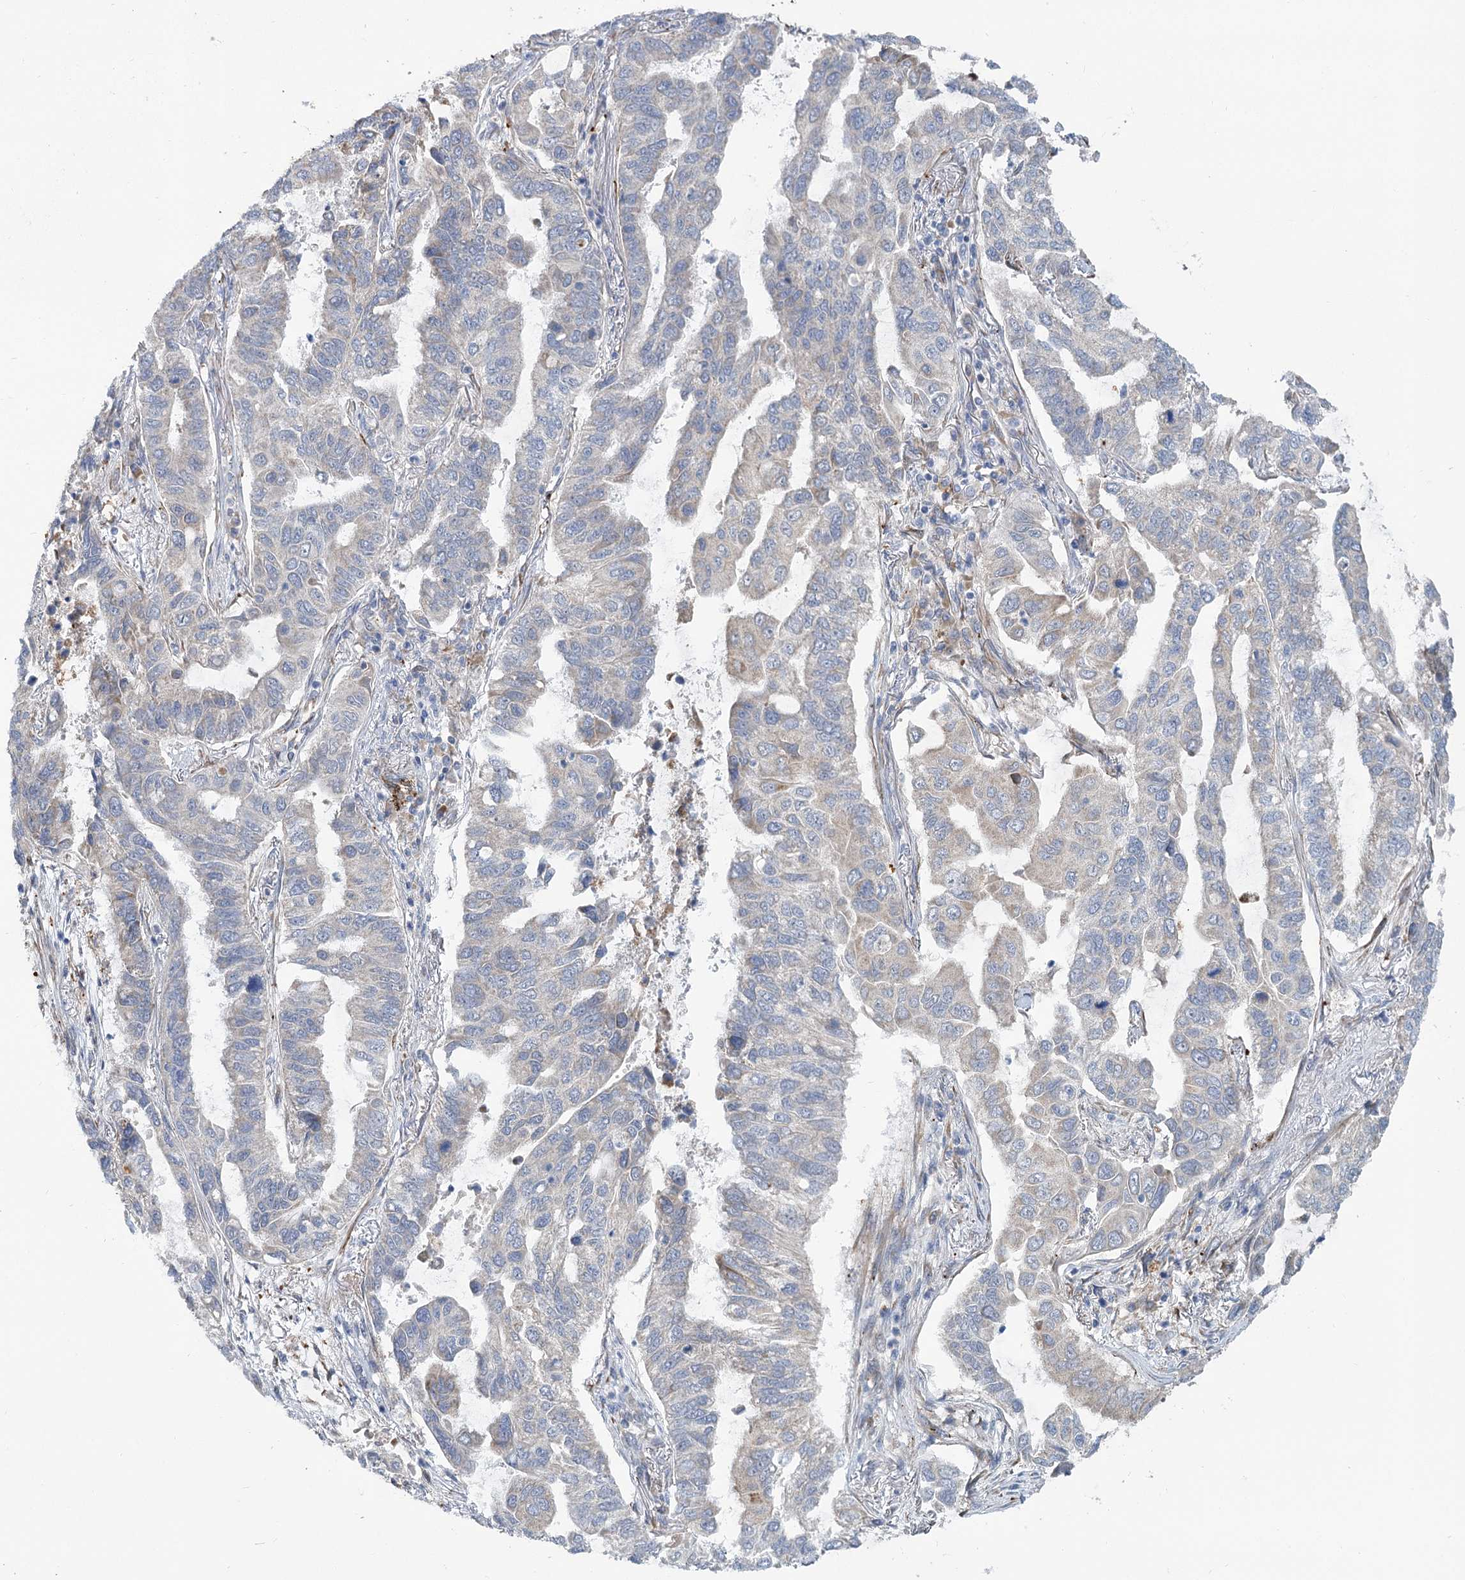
{"staining": {"intensity": "negative", "quantity": "none", "location": "none"}, "tissue": "lung cancer", "cell_type": "Tumor cells", "image_type": "cancer", "snomed": [{"axis": "morphology", "description": "Adenocarcinoma, NOS"}, {"axis": "topography", "description": "Lung"}], "caption": "A micrograph of human lung cancer is negative for staining in tumor cells. Brightfield microscopy of immunohistochemistry (IHC) stained with DAB (brown) and hematoxylin (blue), captured at high magnification.", "gene": "CIB4", "patient": {"sex": "male", "age": 64}}